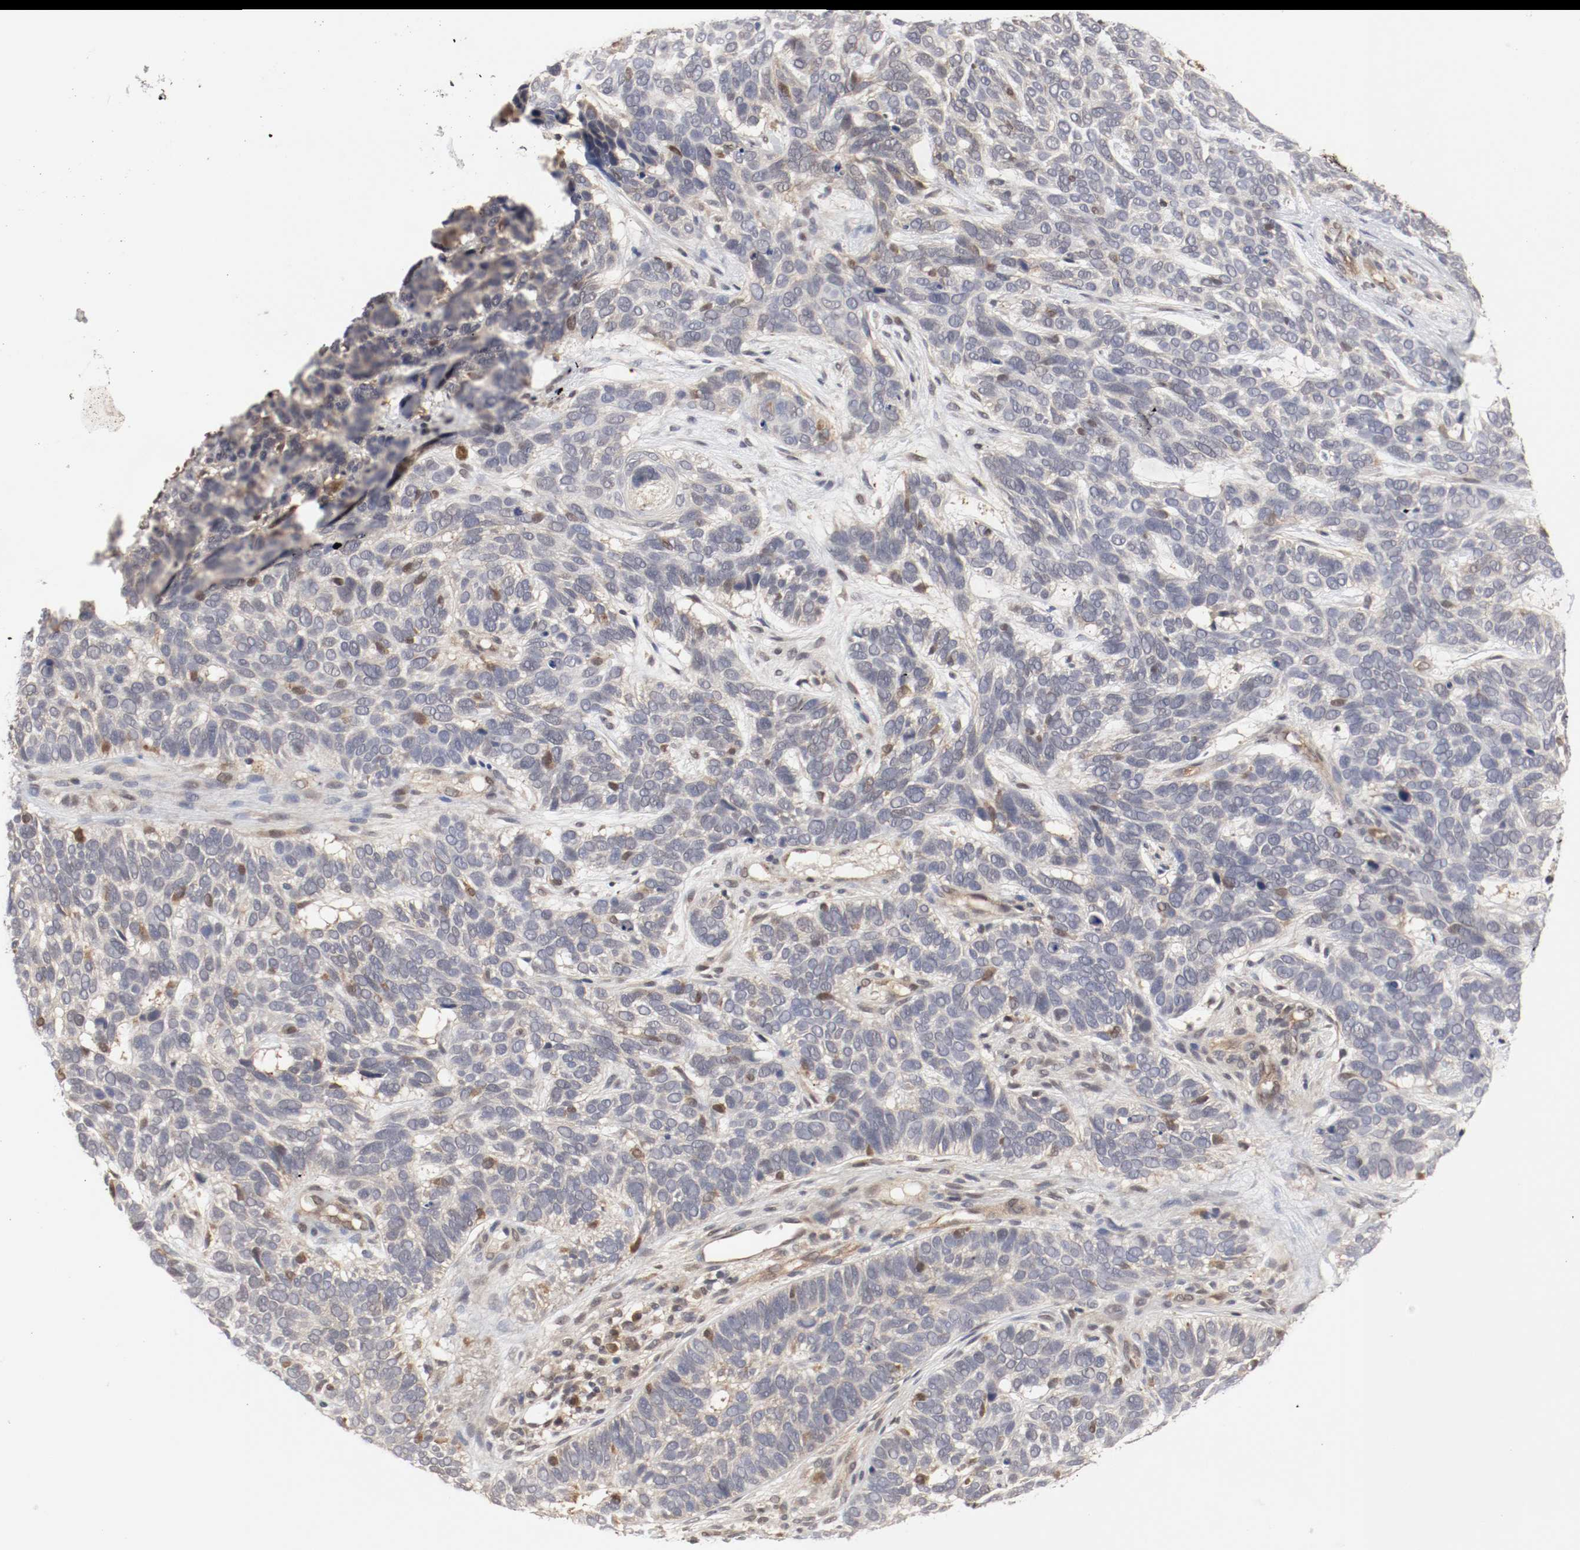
{"staining": {"intensity": "weak", "quantity": "25%-75%", "location": "cytoplasmic/membranous"}, "tissue": "skin cancer", "cell_type": "Tumor cells", "image_type": "cancer", "snomed": [{"axis": "morphology", "description": "Basal cell carcinoma"}, {"axis": "topography", "description": "Skin"}], "caption": "Immunohistochemistry (IHC) staining of skin cancer, which displays low levels of weak cytoplasmic/membranous staining in approximately 25%-75% of tumor cells indicating weak cytoplasmic/membranous protein expression. The staining was performed using DAB (3,3'-diaminobenzidine) (brown) for protein detection and nuclei were counterstained in hematoxylin (blue).", "gene": "AFG3L2", "patient": {"sex": "male", "age": 87}}